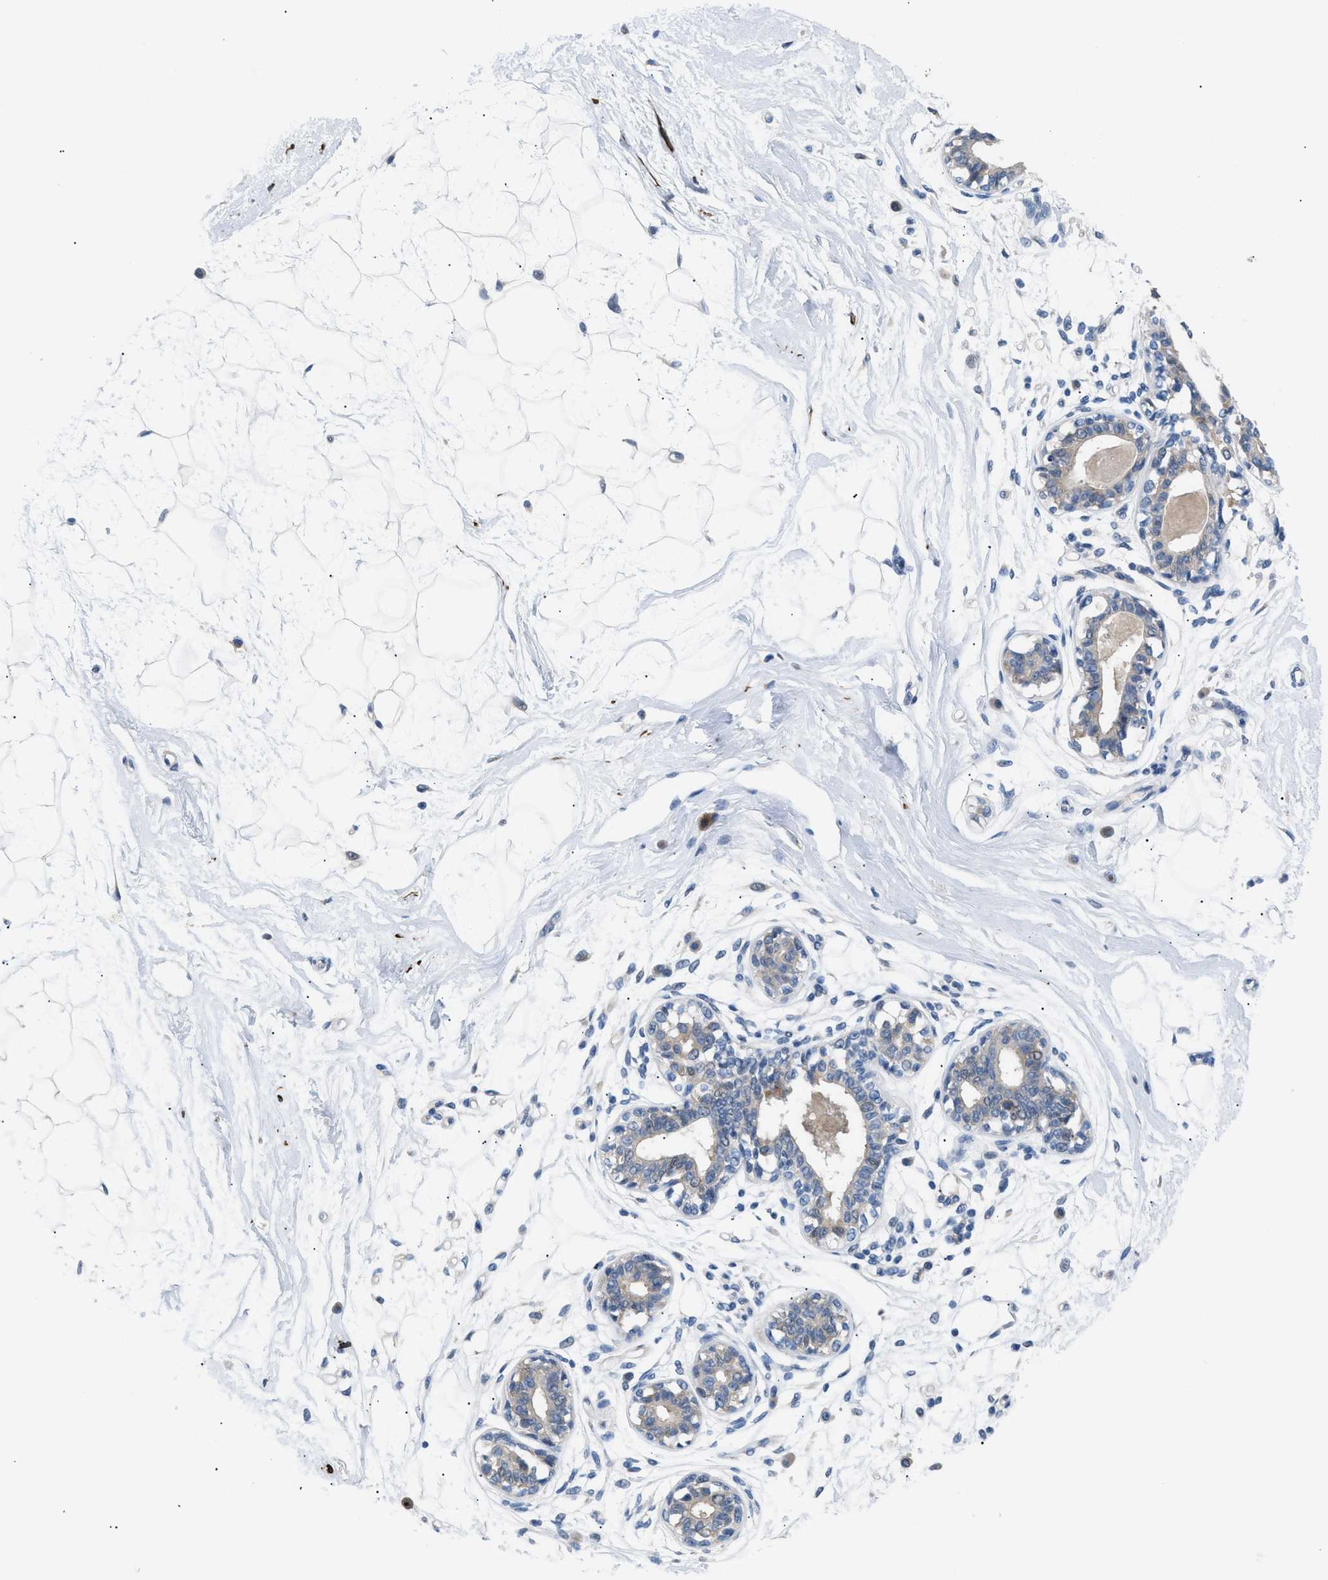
{"staining": {"intensity": "negative", "quantity": "none", "location": "none"}, "tissue": "breast", "cell_type": "Adipocytes", "image_type": "normal", "snomed": [{"axis": "morphology", "description": "Normal tissue, NOS"}, {"axis": "topography", "description": "Breast"}], "caption": "Adipocytes are negative for protein expression in normal human breast. (DAB immunohistochemistry (IHC) with hematoxylin counter stain).", "gene": "ICA1", "patient": {"sex": "female", "age": 45}}